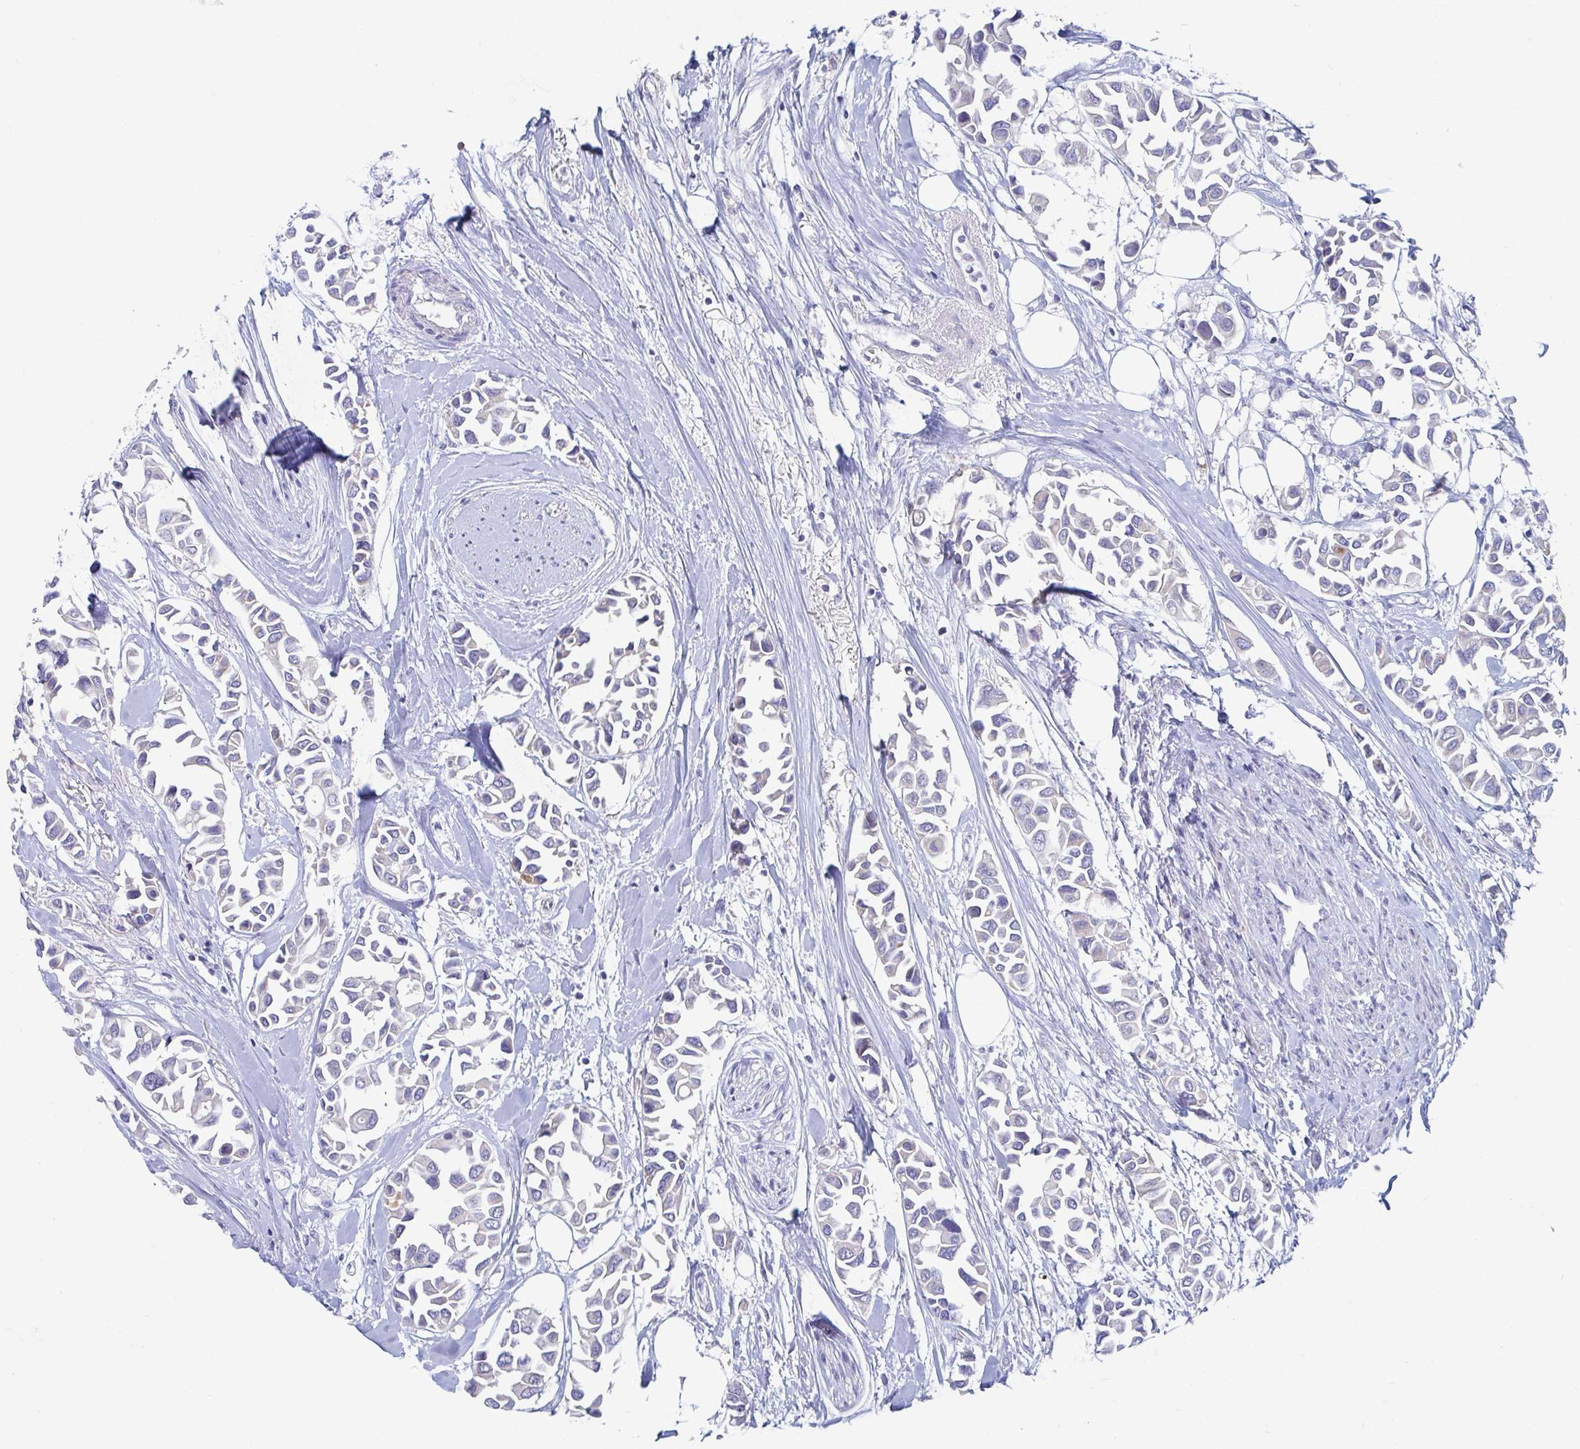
{"staining": {"intensity": "negative", "quantity": "none", "location": "none"}, "tissue": "breast cancer", "cell_type": "Tumor cells", "image_type": "cancer", "snomed": [{"axis": "morphology", "description": "Duct carcinoma"}, {"axis": "topography", "description": "Breast"}], "caption": "Tumor cells show no significant protein staining in breast invasive ductal carcinoma. The staining was performed using DAB to visualize the protein expression in brown, while the nuclei were stained in blue with hematoxylin (Magnification: 20x).", "gene": "ZNF561", "patient": {"sex": "female", "age": 54}}